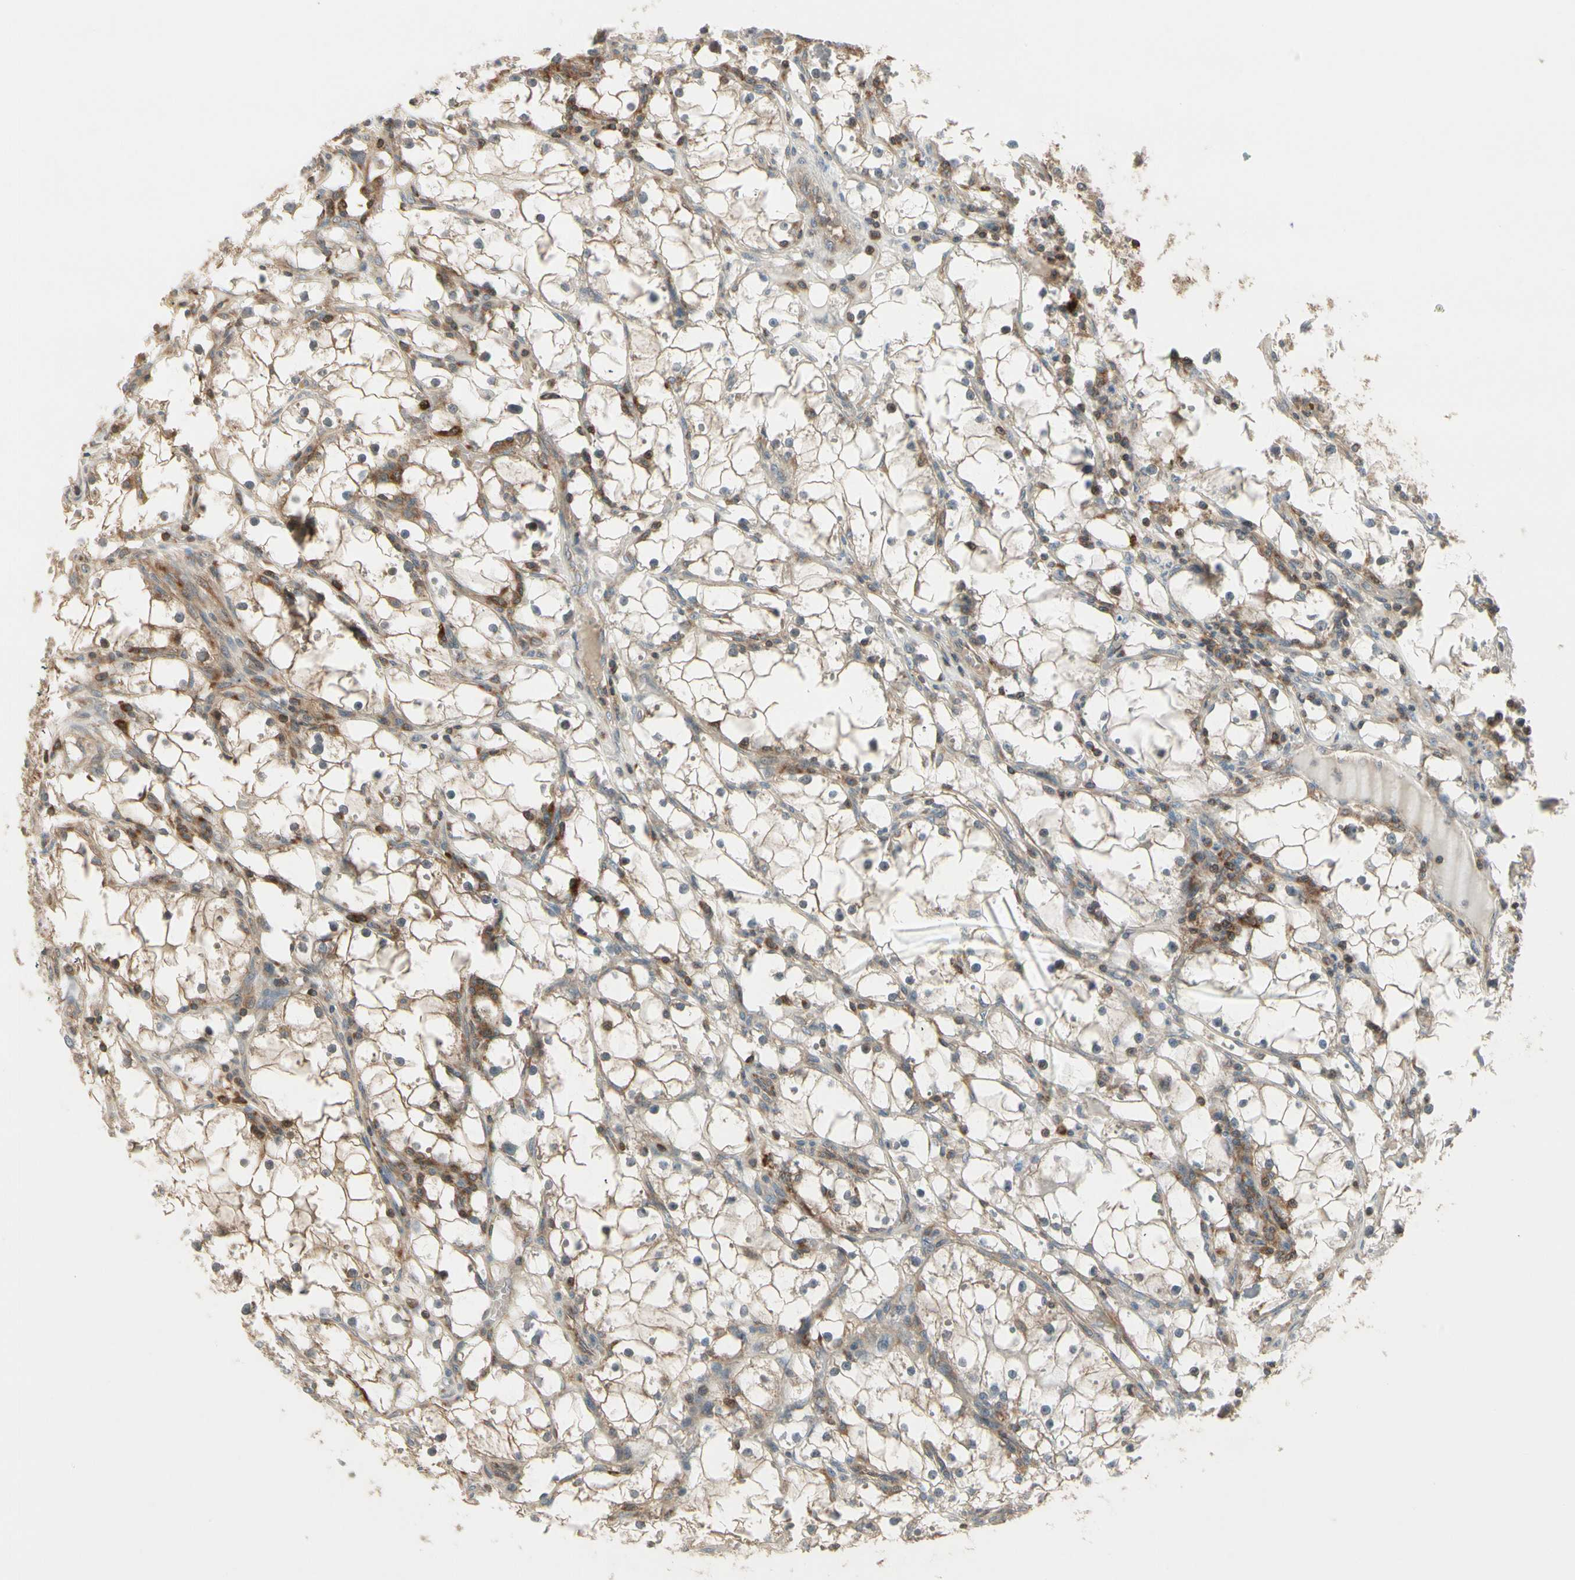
{"staining": {"intensity": "weak", "quantity": "25%-75%", "location": "cytoplasmic/membranous"}, "tissue": "renal cancer", "cell_type": "Tumor cells", "image_type": "cancer", "snomed": [{"axis": "morphology", "description": "Adenocarcinoma, NOS"}, {"axis": "topography", "description": "Kidney"}], "caption": "Brown immunohistochemical staining in human adenocarcinoma (renal) displays weak cytoplasmic/membranous expression in approximately 25%-75% of tumor cells.", "gene": "OXSR1", "patient": {"sex": "male", "age": 56}}